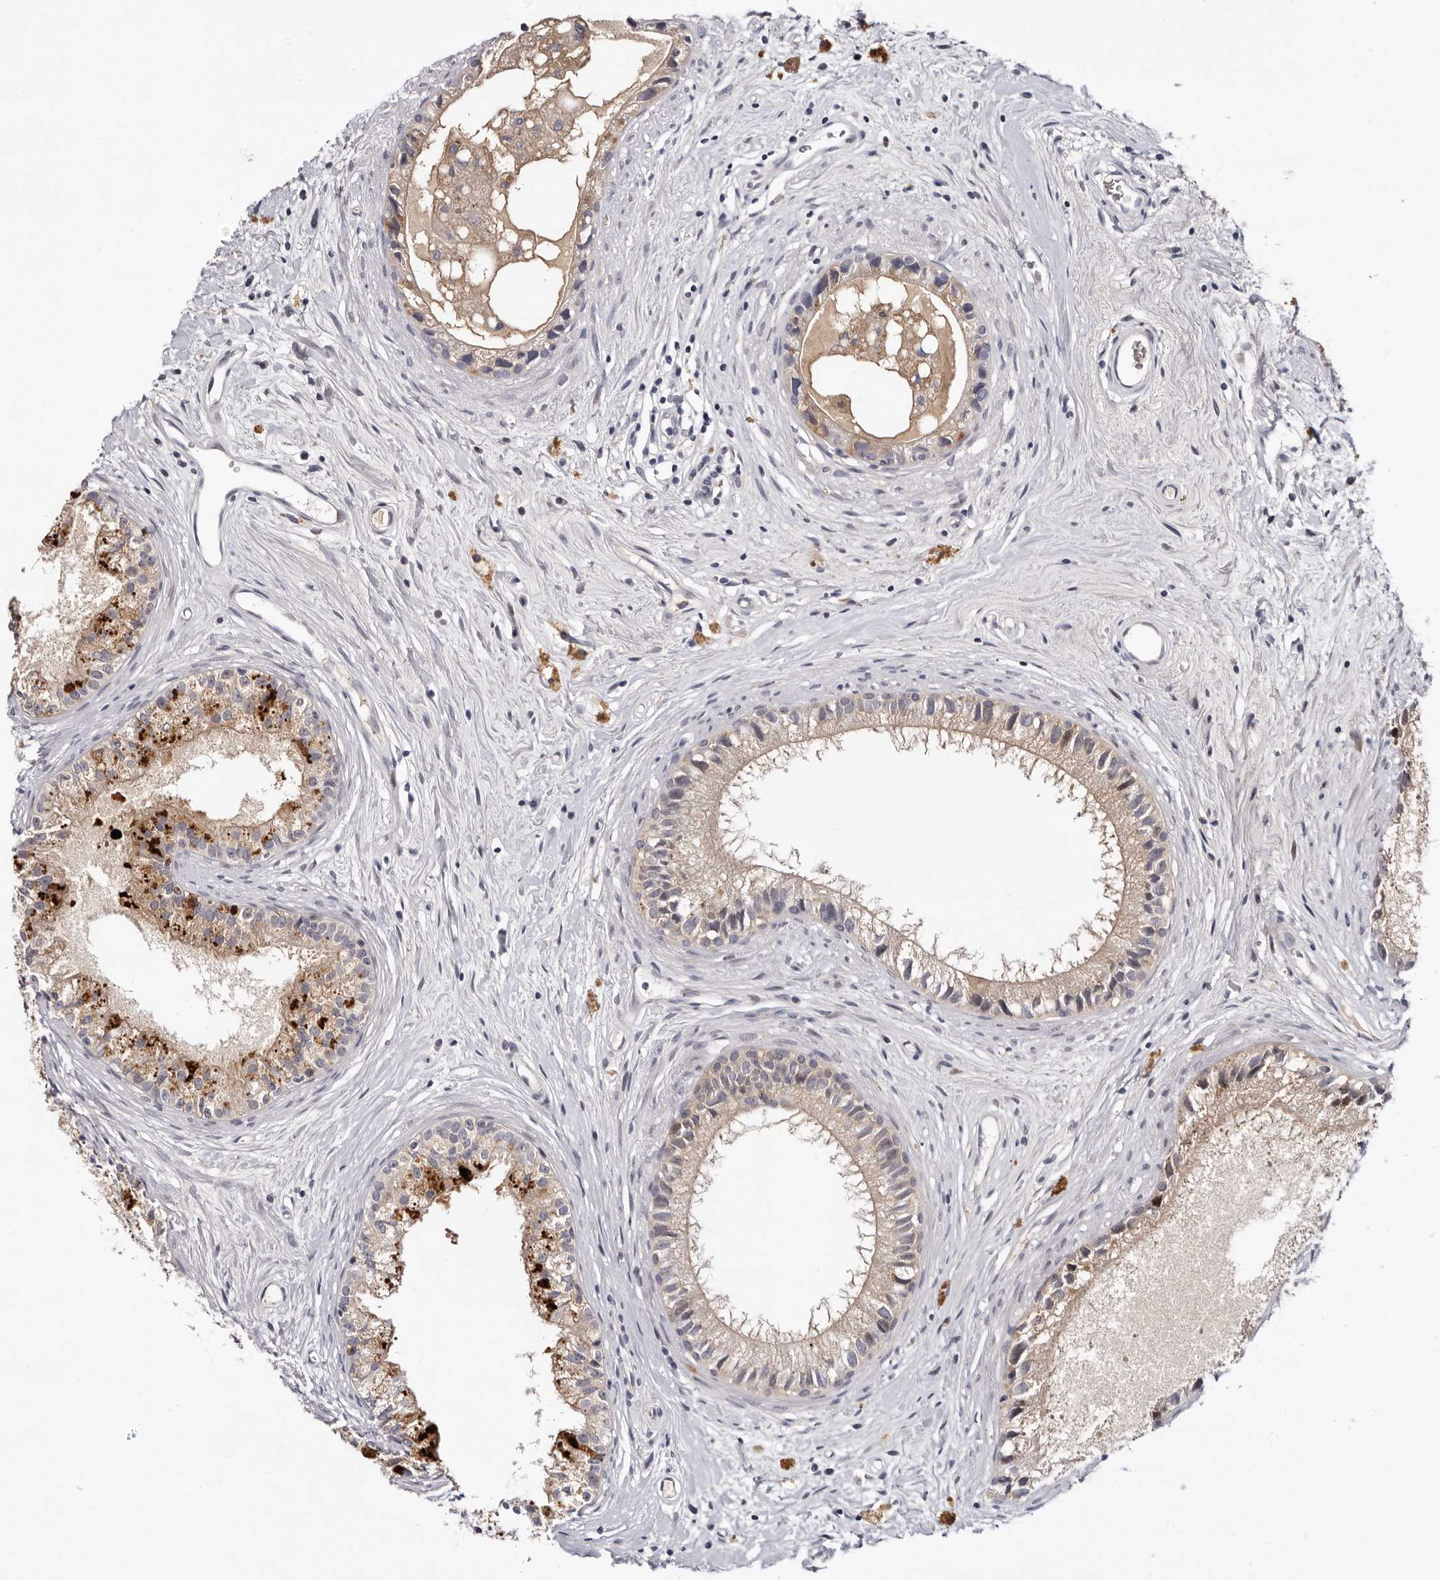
{"staining": {"intensity": "weak", "quantity": "25%-75%", "location": "cytoplasmic/membranous"}, "tissue": "epididymis", "cell_type": "Glandular cells", "image_type": "normal", "snomed": [{"axis": "morphology", "description": "Normal tissue, NOS"}, {"axis": "topography", "description": "Epididymis"}], "caption": "Brown immunohistochemical staining in benign epididymis shows weak cytoplasmic/membranous positivity in about 25%-75% of glandular cells. (DAB IHC with brightfield microscopy, high magnification).", "gene": "LMLN", "patient": {"sex": "male", "age": 80}}